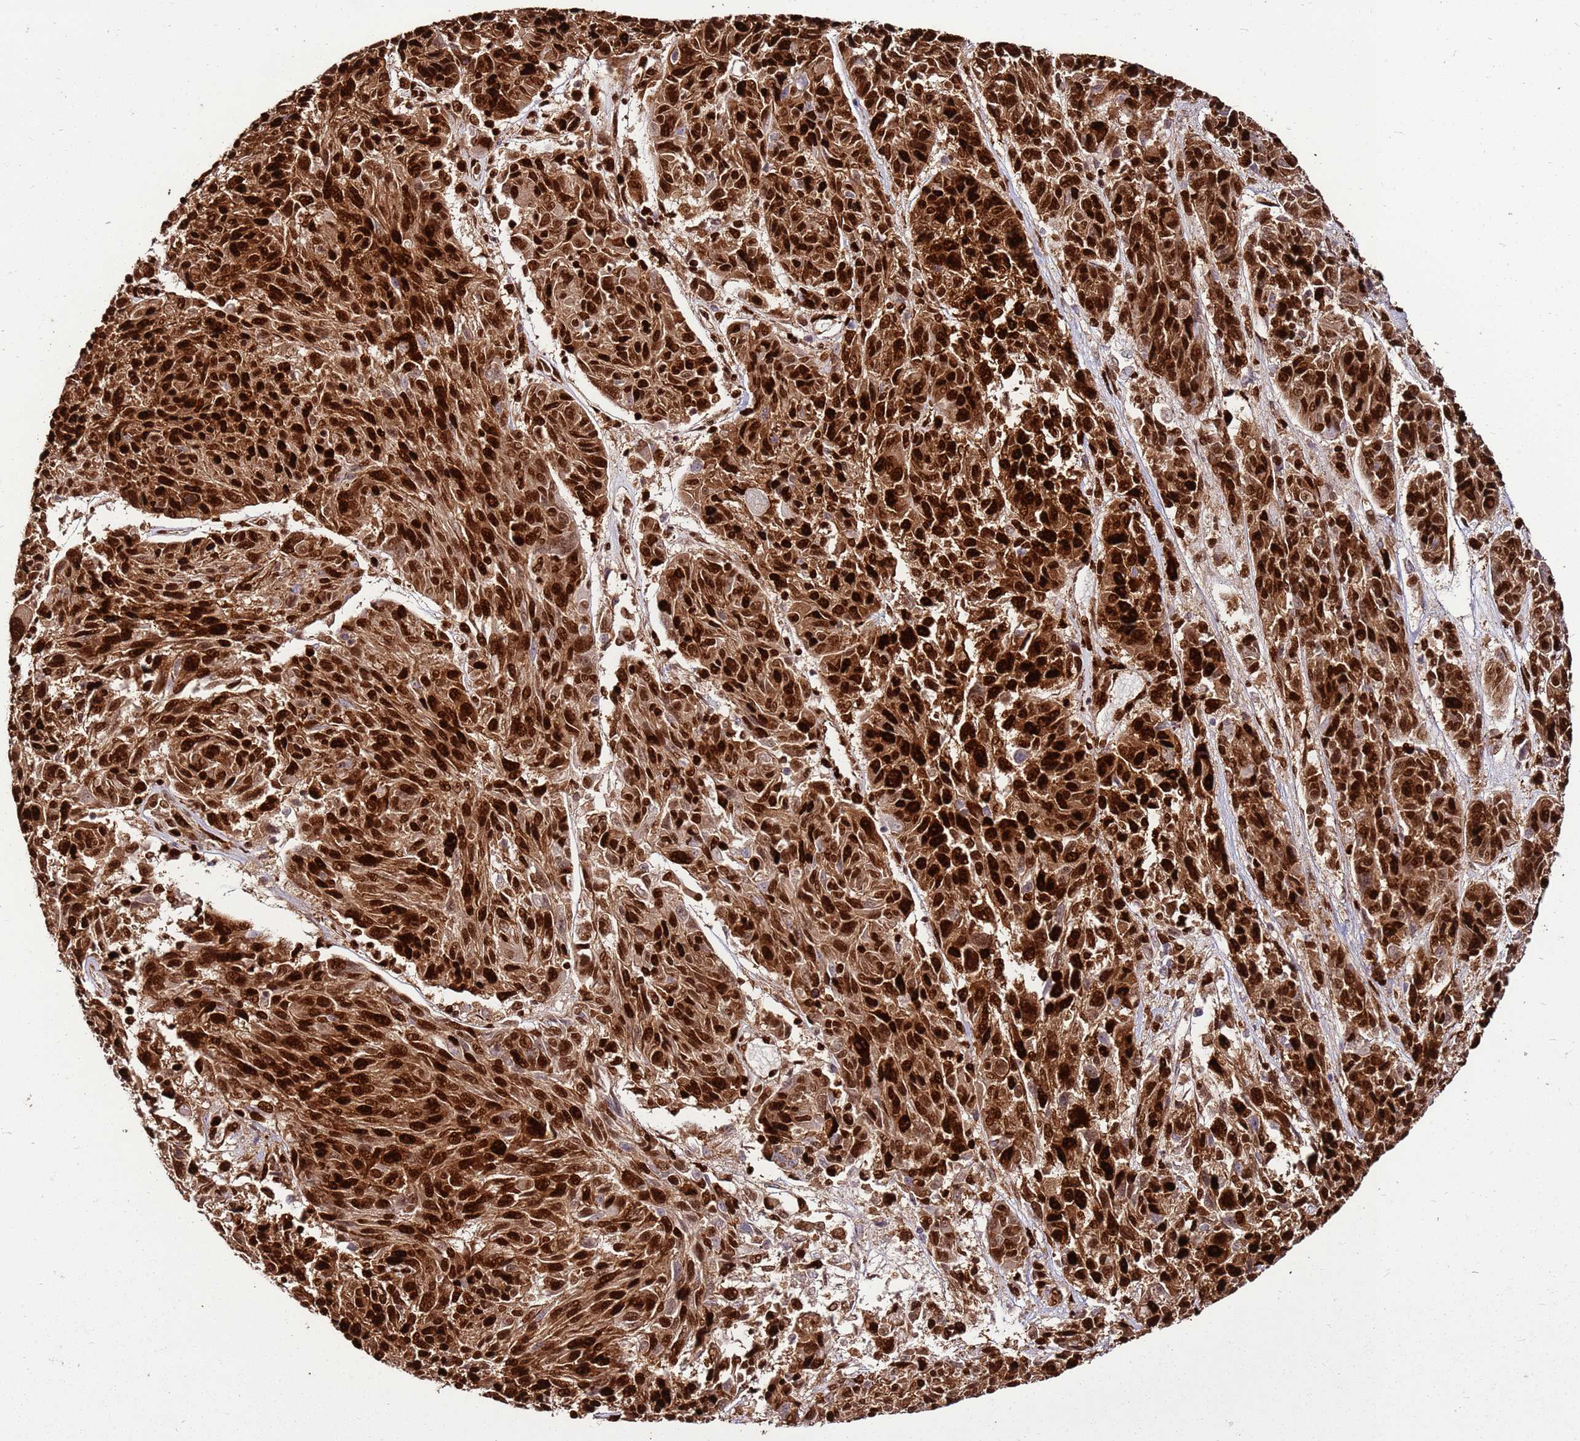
{"staining": {"intensity": "strong", "quantity": ">75%", "location": "cytoplasmic/membranous,nuclear"}, "tissue": "melanoma", "cell_type": "Tumor cells", "image_type": "cancer", "snomed": [{"axis": "morphology", "description": "Malignant melanoma, NOS"}, {"axis": "topography", "description": "Skin"}], "caption": "An image of human malignant melanoma stained for a protein exhibits strong cytoplasmic/membranous and nuclear brown staining in tumor cells. (Brightfield microscopy of DAB IHC at high magnification).", "gene": "HNRNPAB", "patient": {"sex": "male", "age": 53}}